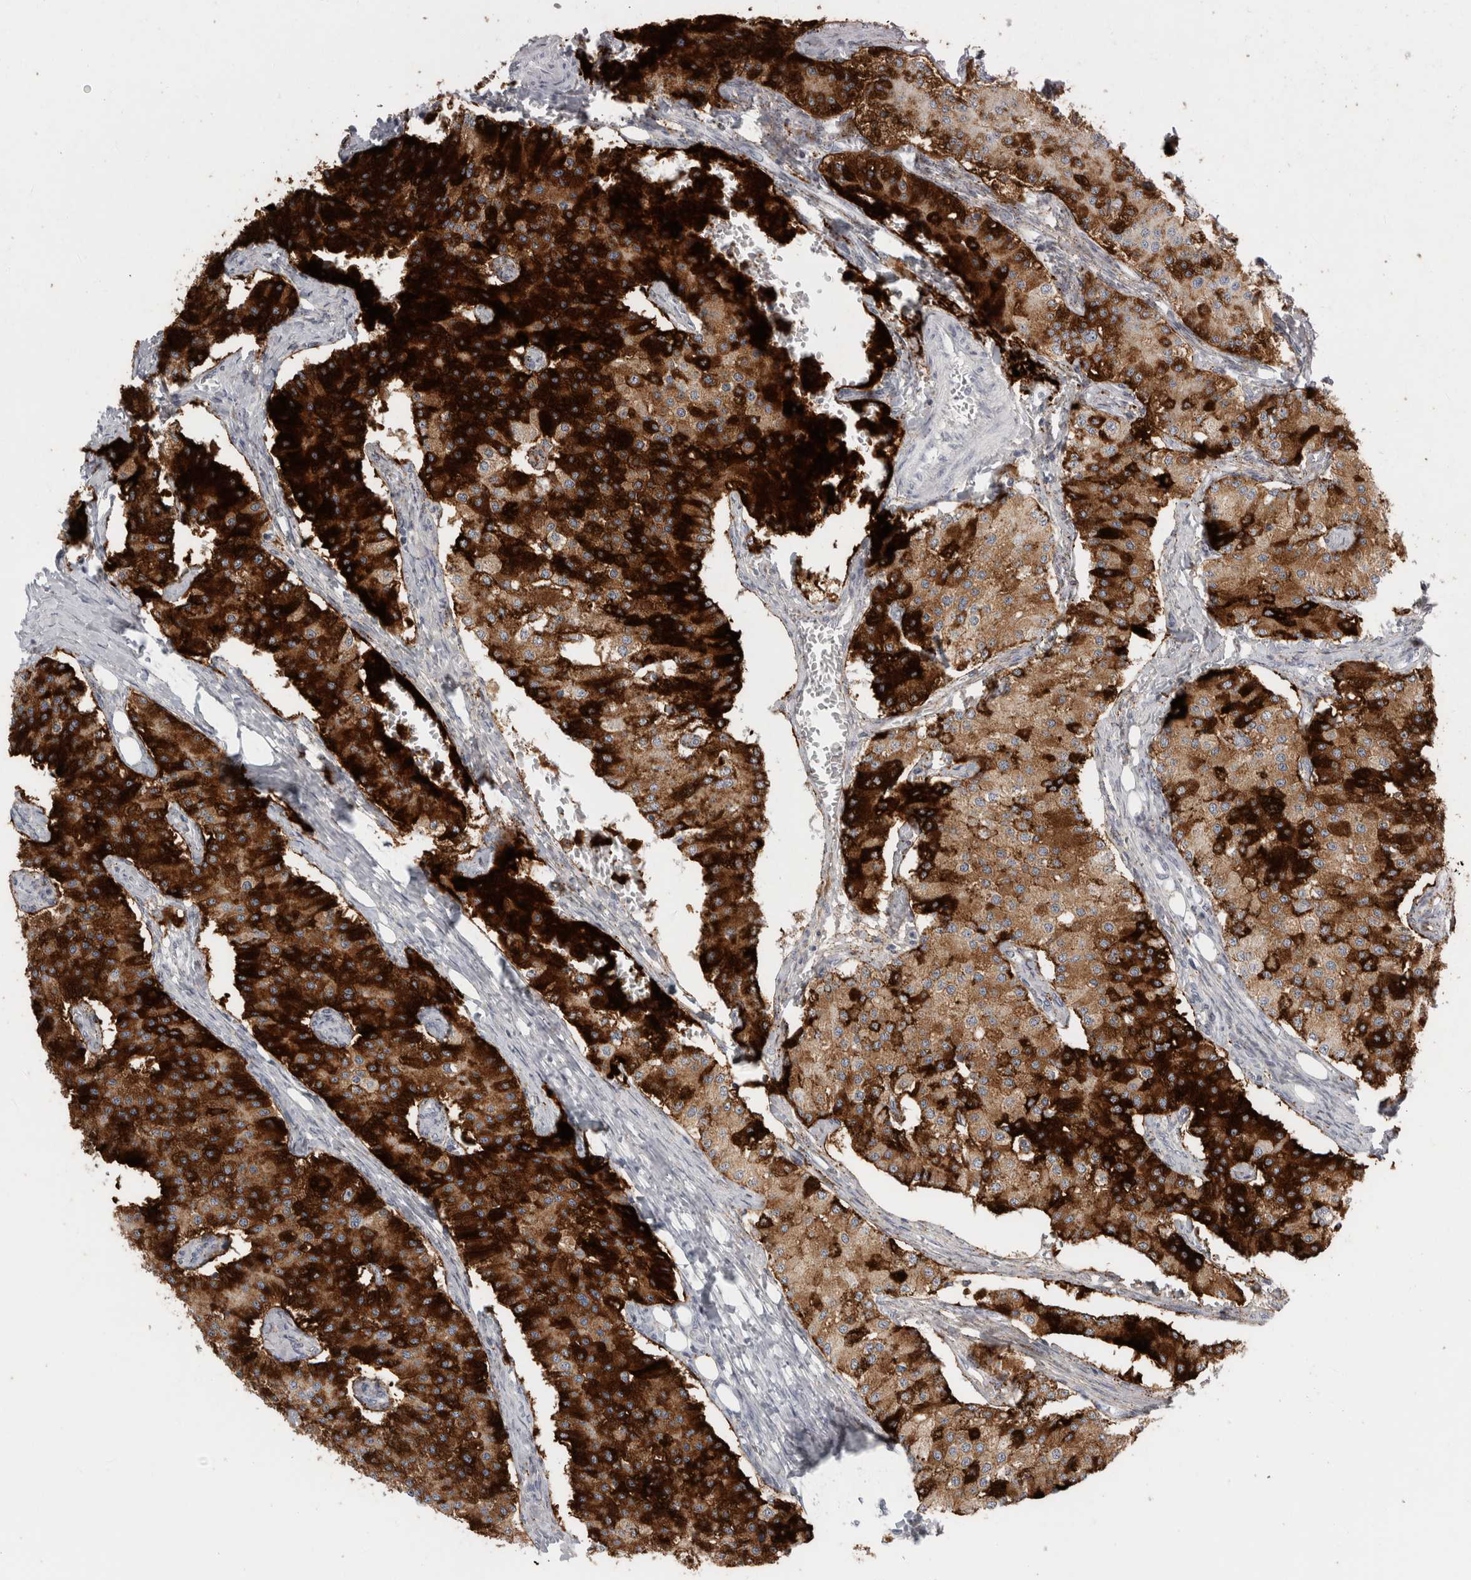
{"staining": {"intensity": "strong", "quantity": ">75%", "location": "cytoplasmic/membranous"}, "tissue": "carcinoid", "cell_type": "Tumor cells", "image_type": "cancer", "snomed": [{"axis": "morphology", "description": "Carcinoid, malignant, NOS"}, {"axis": "topography", "description": "Colon"}], "caption": "This photomicrograph shows immunohistochemistry (IHC) staining of carcinoid (malignant), with high strong cytoplasmic/membranous staining in about >75% of tumor cells.", "gene": "CPE", "patient": {"sex": "female", "age": 52}}